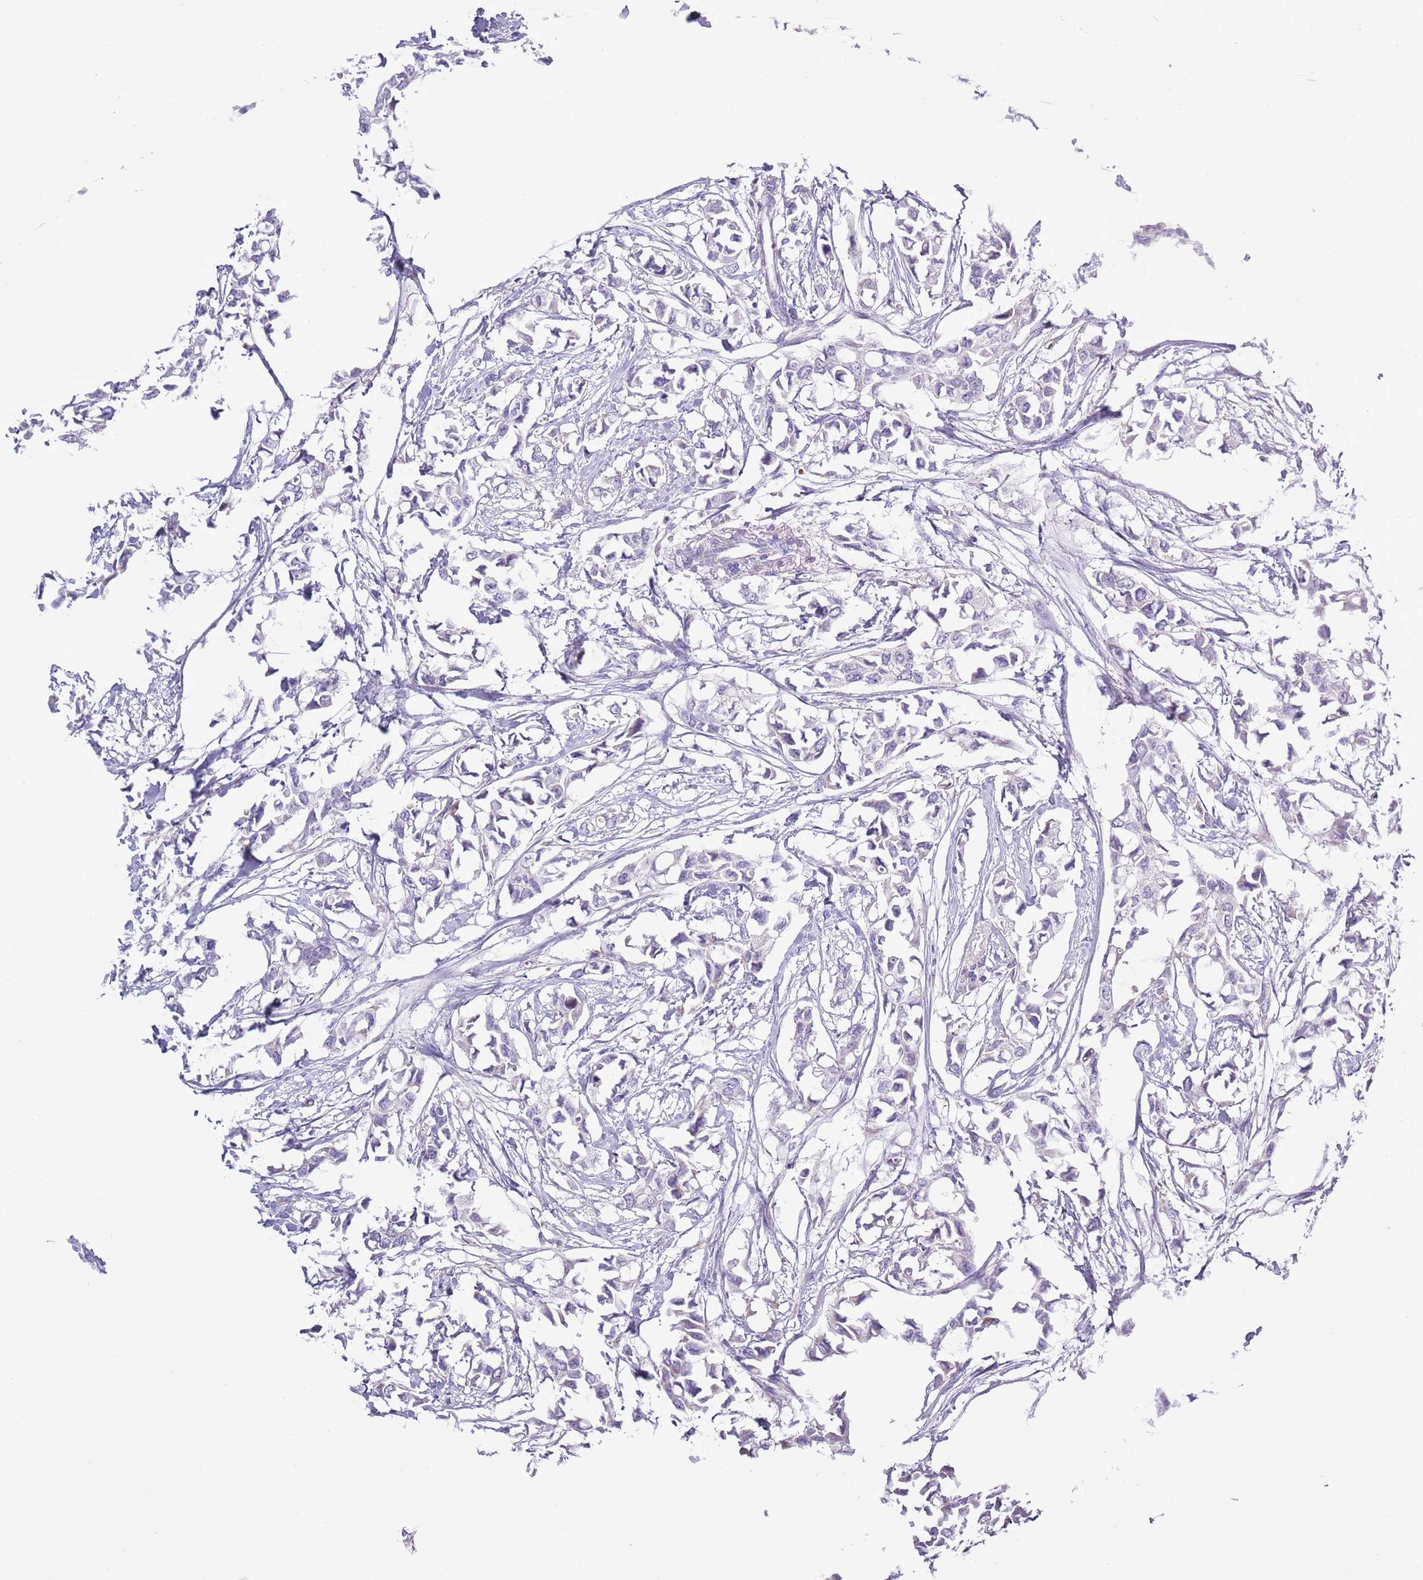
{"staining": {"intensity": "negative", "quantity": "none", "location": "none"}, "tissue": "breast cancer", "cell_type": "Tumor cells", "image_type": "cancer", "snomed": [{"axis": "morphology", "description": "Duct carcinoma"}, {"axis": "topography", "description": "Breast"}], "caption": "An immunohistochemistry (IHC) micrograph of breast cancer (intraductal carcinoma) is shown. There is no staining in tumor cells of breast cancer (intraductal carcinoma).", "gene": "MOCOS", "patient": {"sex": "female", "age": 41}}